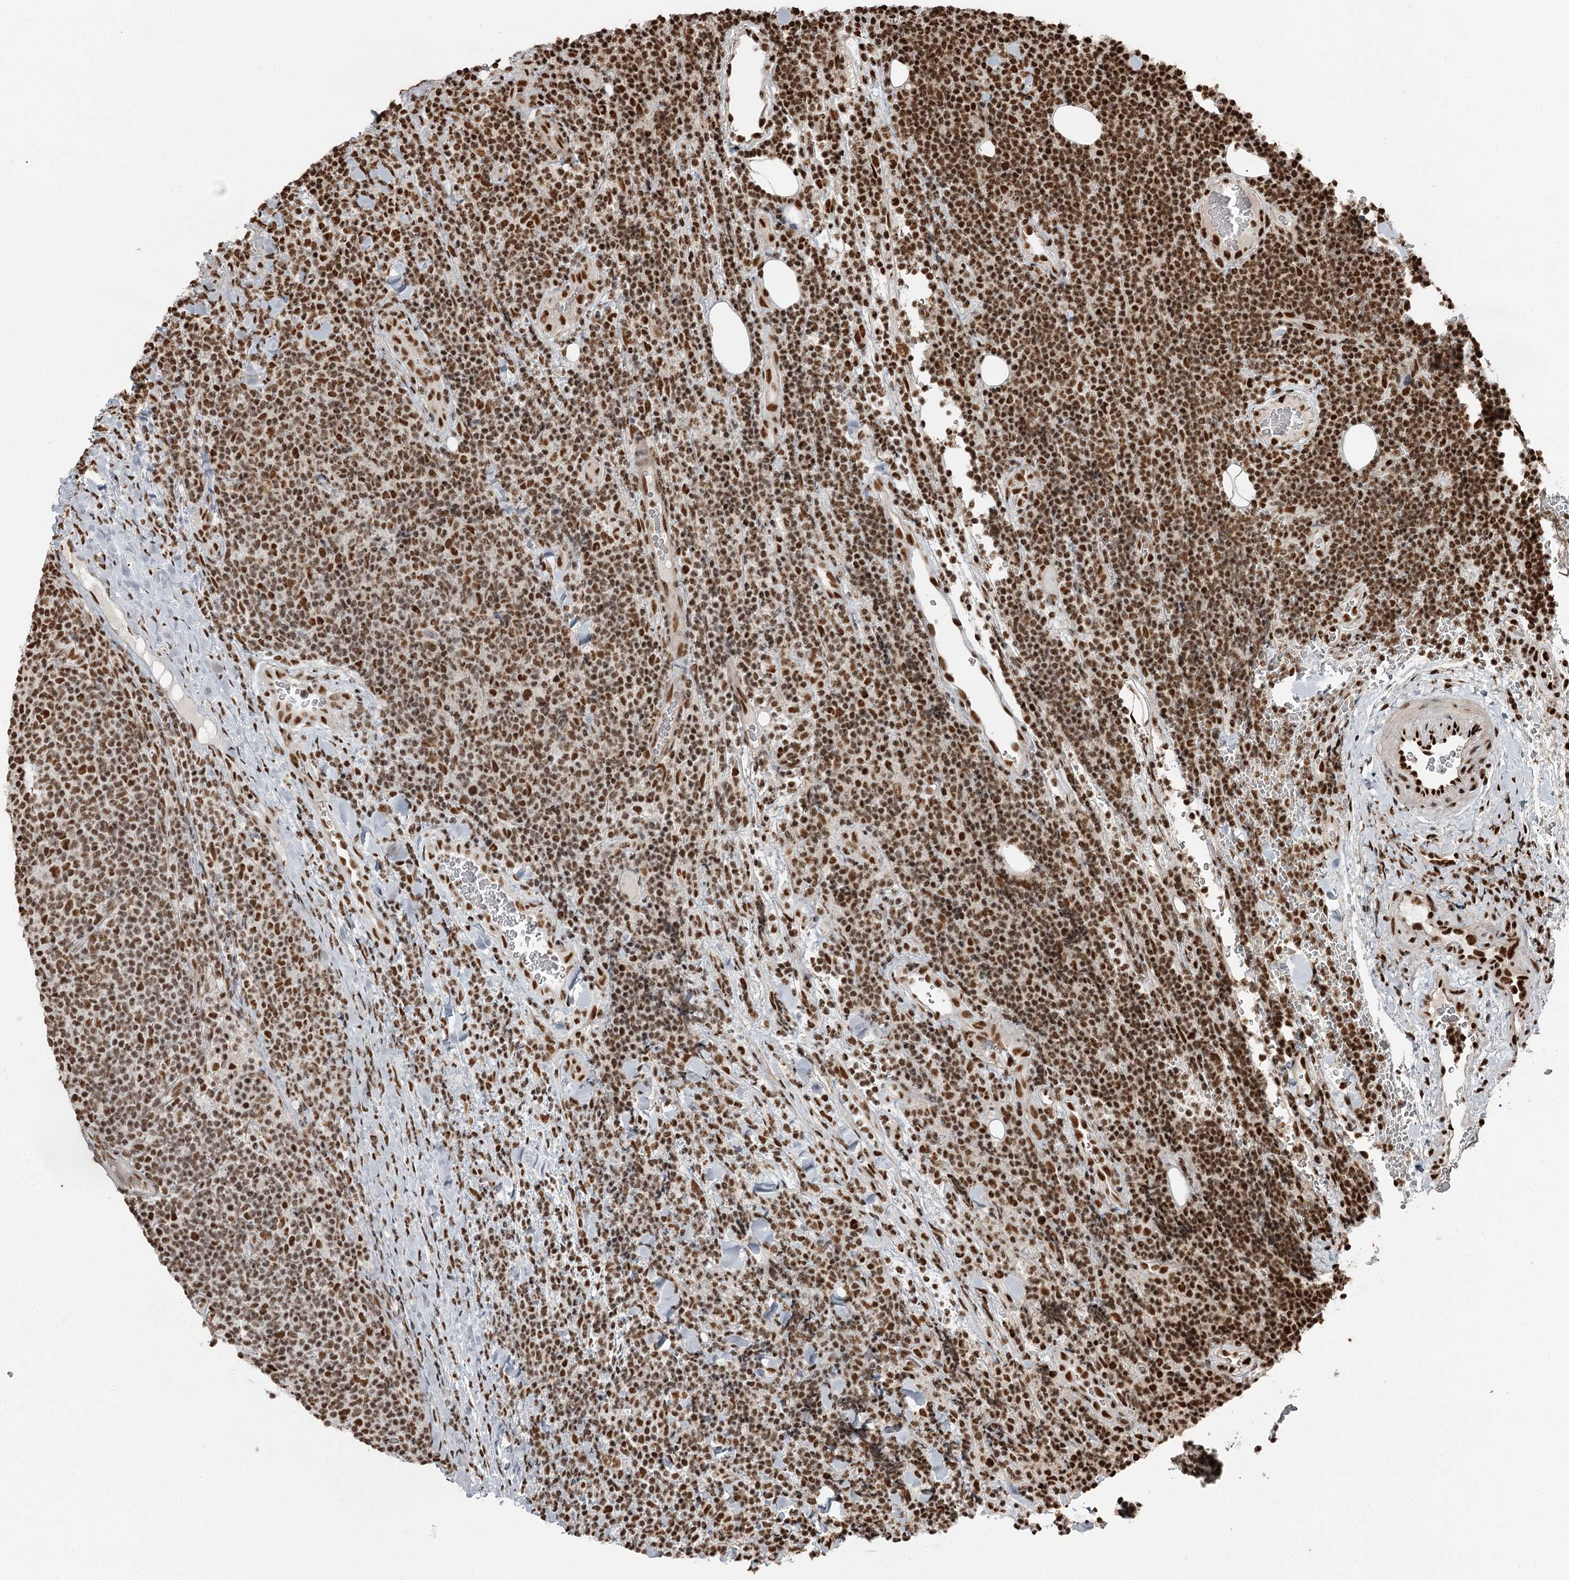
{"staining": {"intensity": "strong", "quantity": ">75%", "location": "nuclear"}, "tissue": "lymphoma", "cell_type": "Tumor cells", "image_type": "cancer", "snomed": [{"axis": "morphology", "description": "Malignant lymphoma, non-Hodgkin's type, Low grade"}, {"axis": "topography", "description": "Lymph node"}], "caption": "This photomicrograph demonstrates IHC staining of low-grade malignant lymphoma, non-Hodgkin's type, with high strong nuclear expression in about >75% of tumor cells.", "gene": "RBBP7", "patient": {"sex": "male", "age": 66}}